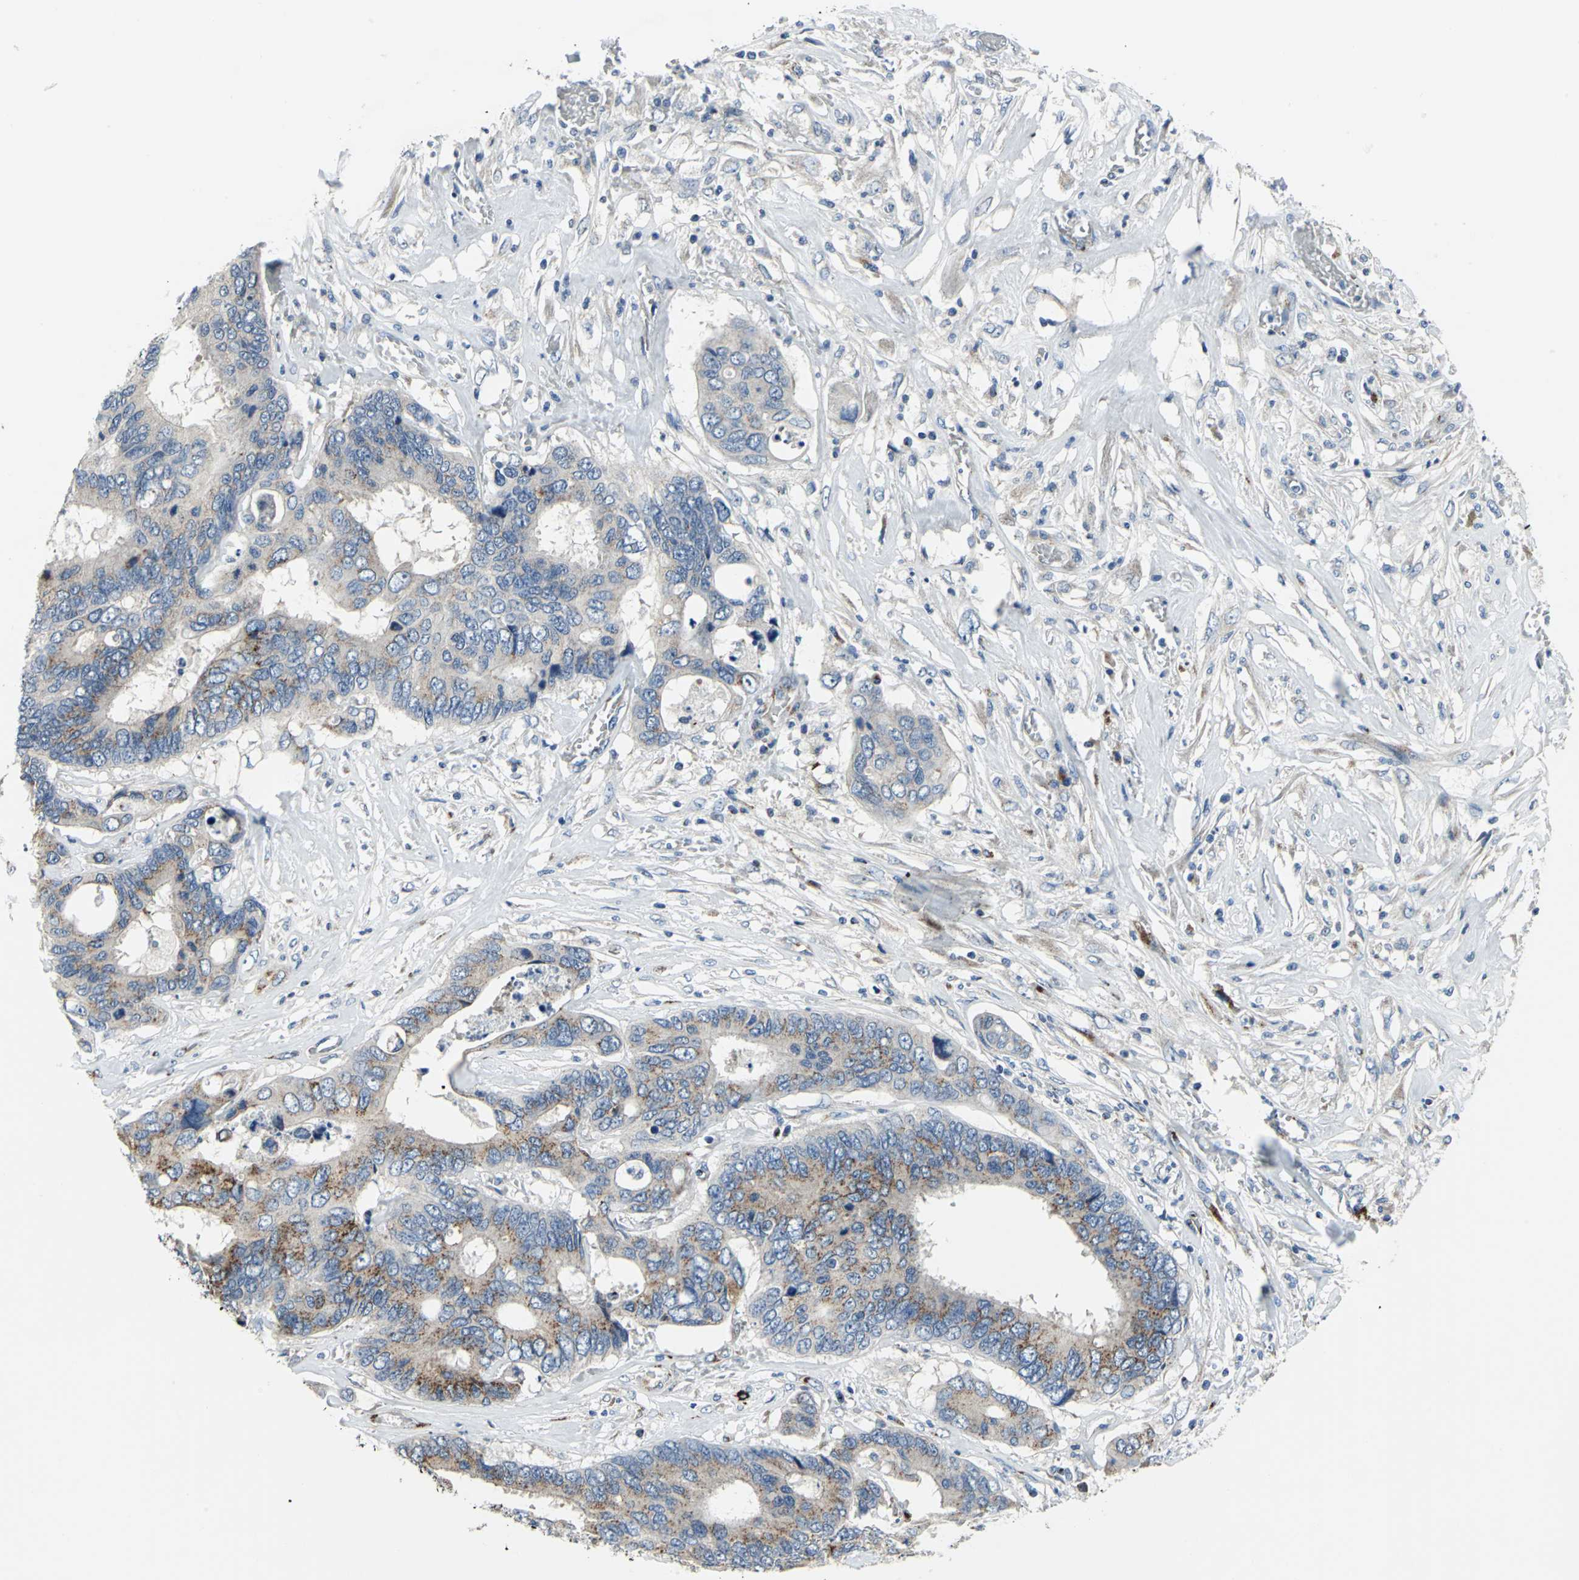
{"staining": {"intensity": "moderate", "quantity": ">75%", "location": "cytoplasmic/membranous"}, "tissue": "colorectal cancer", "cell_type": "Tumor cells", "image_type": "cancer", "snomed": [{"axis": "morphology", "description": "Adenocarcinoma, NOS"}, {"axis": "topography", "description": "Rectum"}], "caption": "IHC (DAB (3,3'-diaminobenzidine)) staining of colorectal cancer (adenocarcinoma) displays moderate cytoplasmic/membranous protein positivity in approximately >75% of tumor cells.", "gene": "GPR3", "patient": {"sex": "male", "age": 55}}